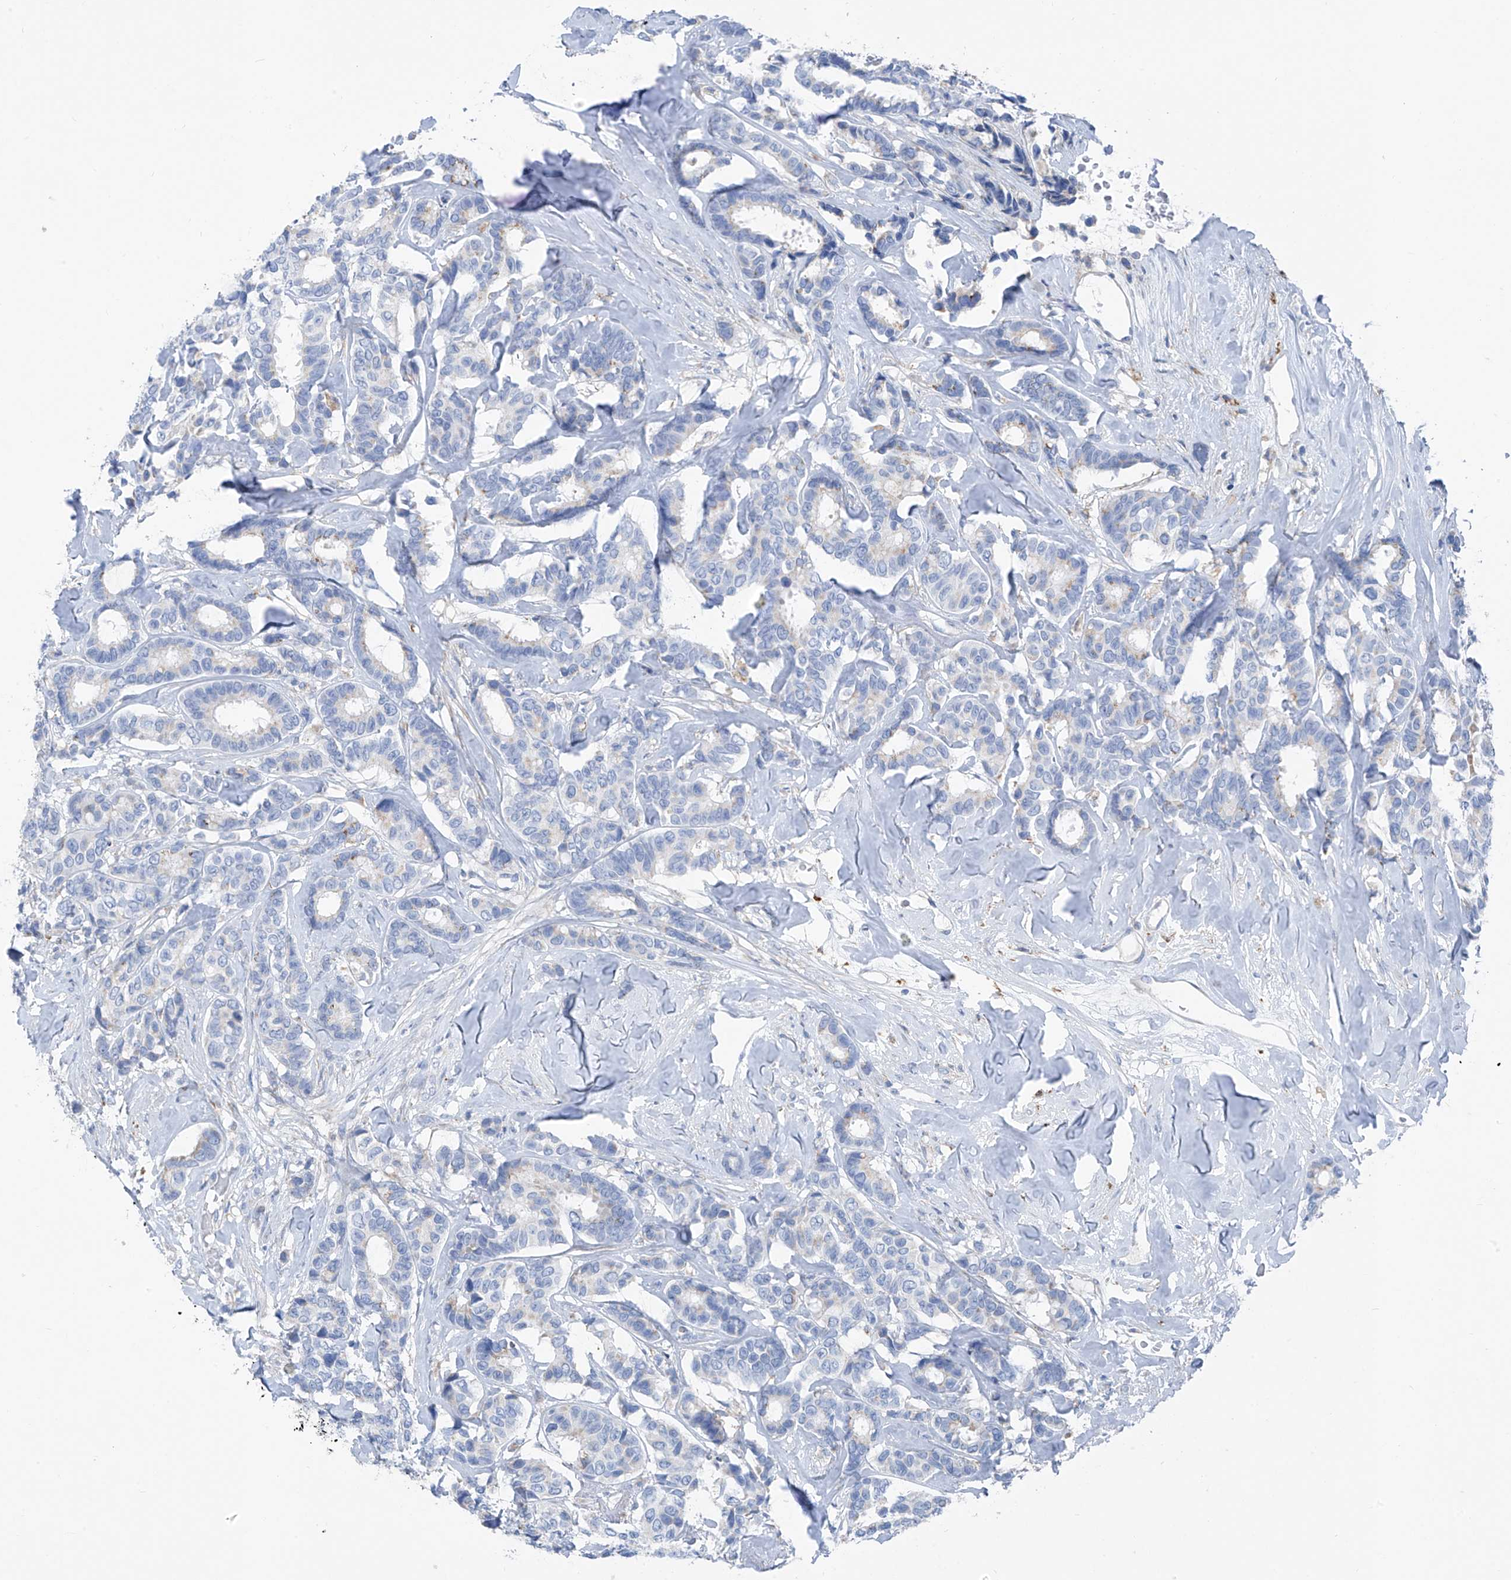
{"staining": {"intensity": "negative", "quantity": "none", "location": "none"}, "tissue": "breast cancer", "cell_type": "Tumor cells", "image_type": "cancer", "snomed": [{"axis": "morphology", "description": "Duct carcinoma"}, {"axis": "topography", "description": "Breast"}], "caption": "A micrograph of human breast cancer (invasive ductal carcinoma) is negative for staining in tumor cells.", "gene": "GLMP", "patient": {"sex": "female", "age": 87}}